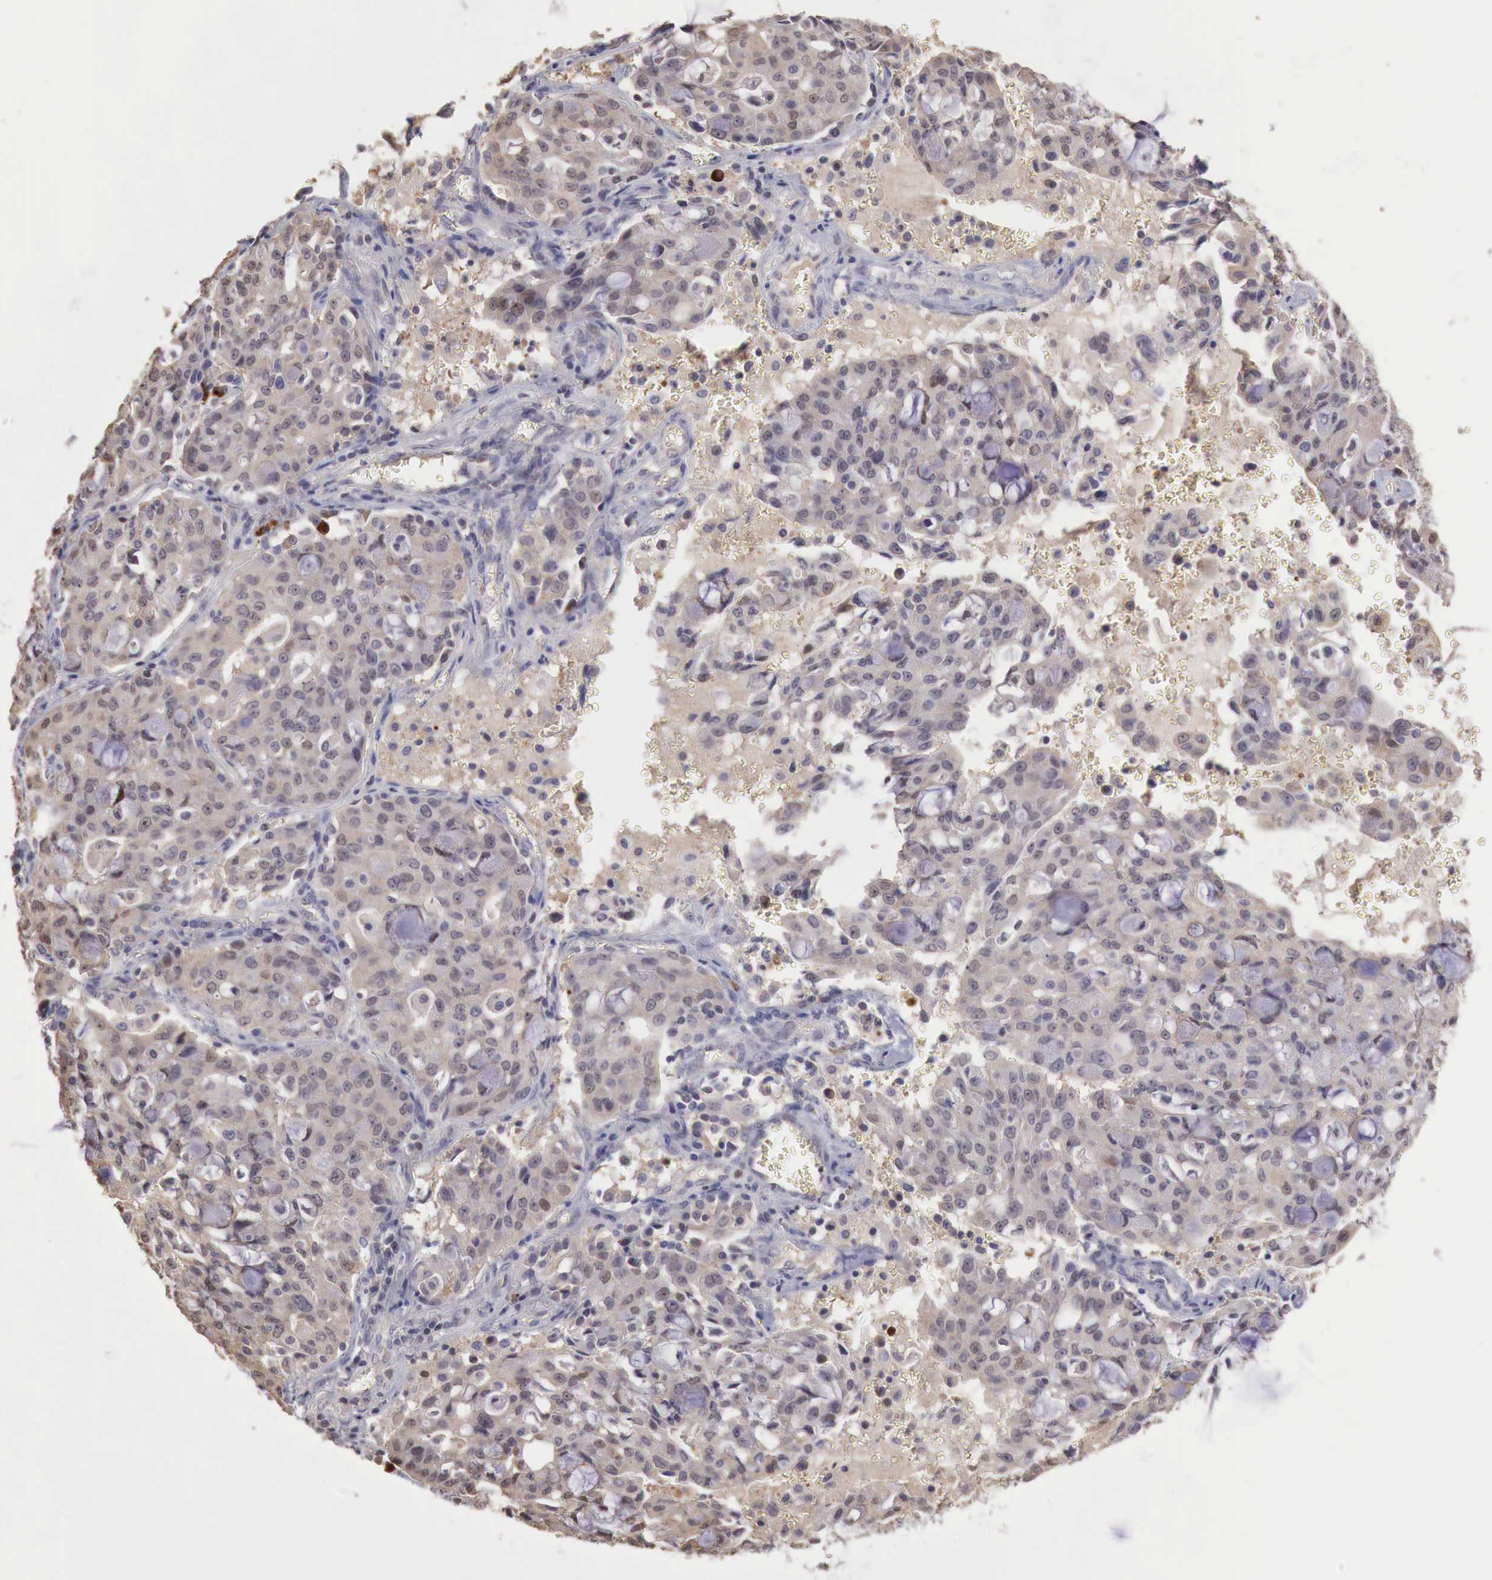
{"staining": {"intensity": "weak", "quantity": ">75%", "location": "cytoplasmic/membranous"}, "tissue": "lung cancer", "cell_type": "Tumor cells", "image_type": "cancer", "snomed": [{"axis": "morphology", "description": "Adenocarcinoma, NOS"}, {"axis": "topography", "description": "Lung"}], "caption": "Immunohistochemical staining of lung cancer (adenocarcinoma) shows weak cytoplasmic/membranous protein positivity in approximately >75% of tumor cells. The staining was performed using DAB (3,3'-diaminobenzidine) to visualize the protein expression in brown, while the nuclei were stained in blue with hematoxylin (Magnification: 20x).", "gene": "TBC1D9", "patient": {"sex": "female", "age": 44}}